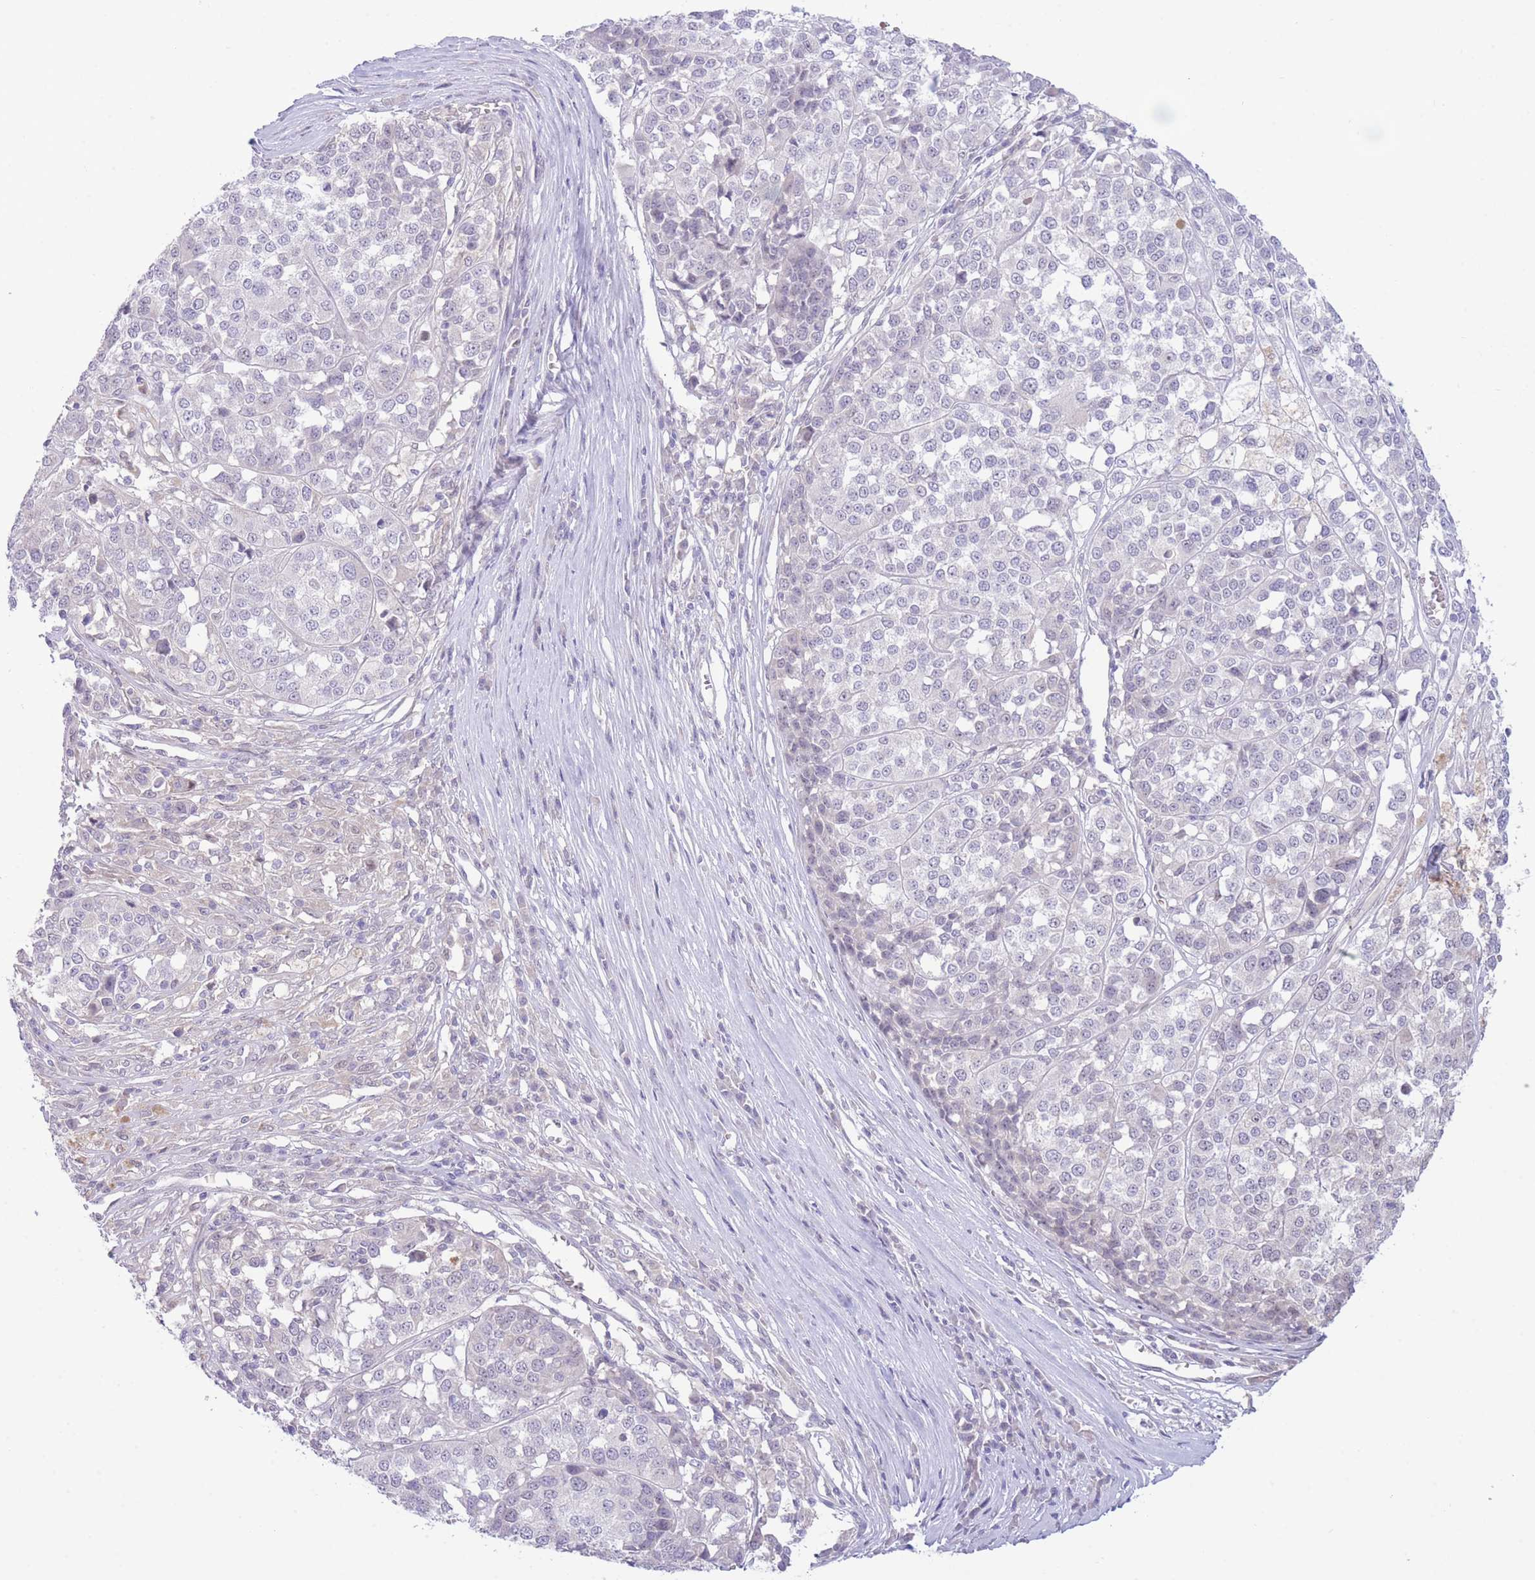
{"staining": {"intensity": "negative", "quantity": "none", "location": "none"}, "tissue": "melanoma", "cell_type": "Tumor cells", "image_type": "cancer", "snomed": [{"axis": "morphology", "description": "Malignant melanoma, Metastatic site"}, {"axis": "topography", "description": "Lymph node"}], "caption": "A histopathology image of melanoma stained for a protein exhibits no brown staining in tumor cells.", "gene": "FBXO46", "patient": {"sex": "male", "age": 44}}